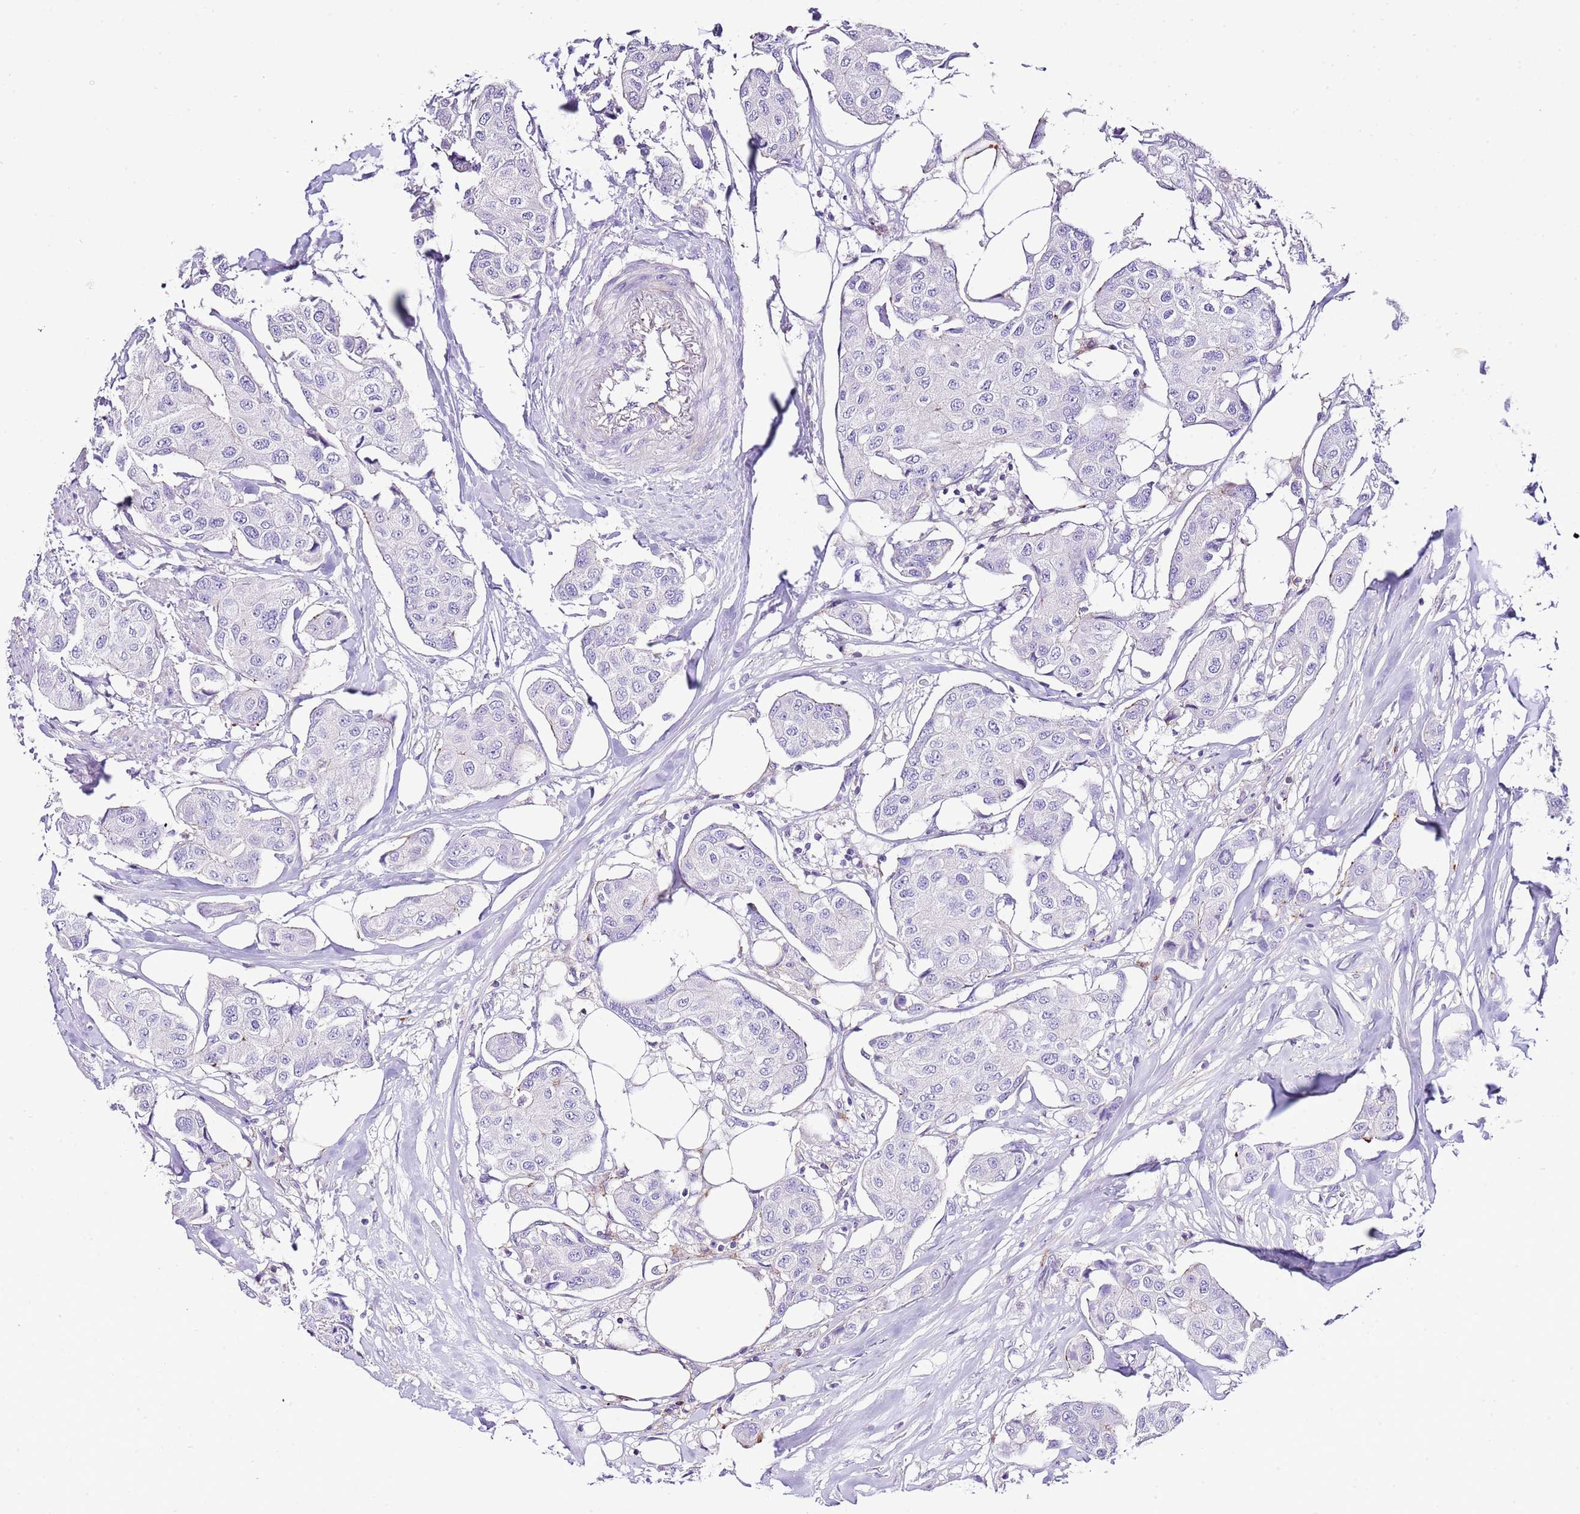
{"staining": {"intensity": "negative", "quantity": "none", "location": "none"}, "tissue": "breast cancer", "cell_type": "Tumor cells", "image_type": "cancer", "snomed": [{"axis": "morphology", "description": "Duct carcinoma"}, {"axis": "topography", "description": "Breast"}, {"axis": "topography", "description": "Lymph node"}], "caption": "DAB (3,3'-diaminobenzidine) immunohistochemical staining of breast cancer (intraductal carcinoma) demonstrates no significant positivity in tumor cells.", "gene": "ALDH3A1", "patient": {"sex": "female", "age": 80}}